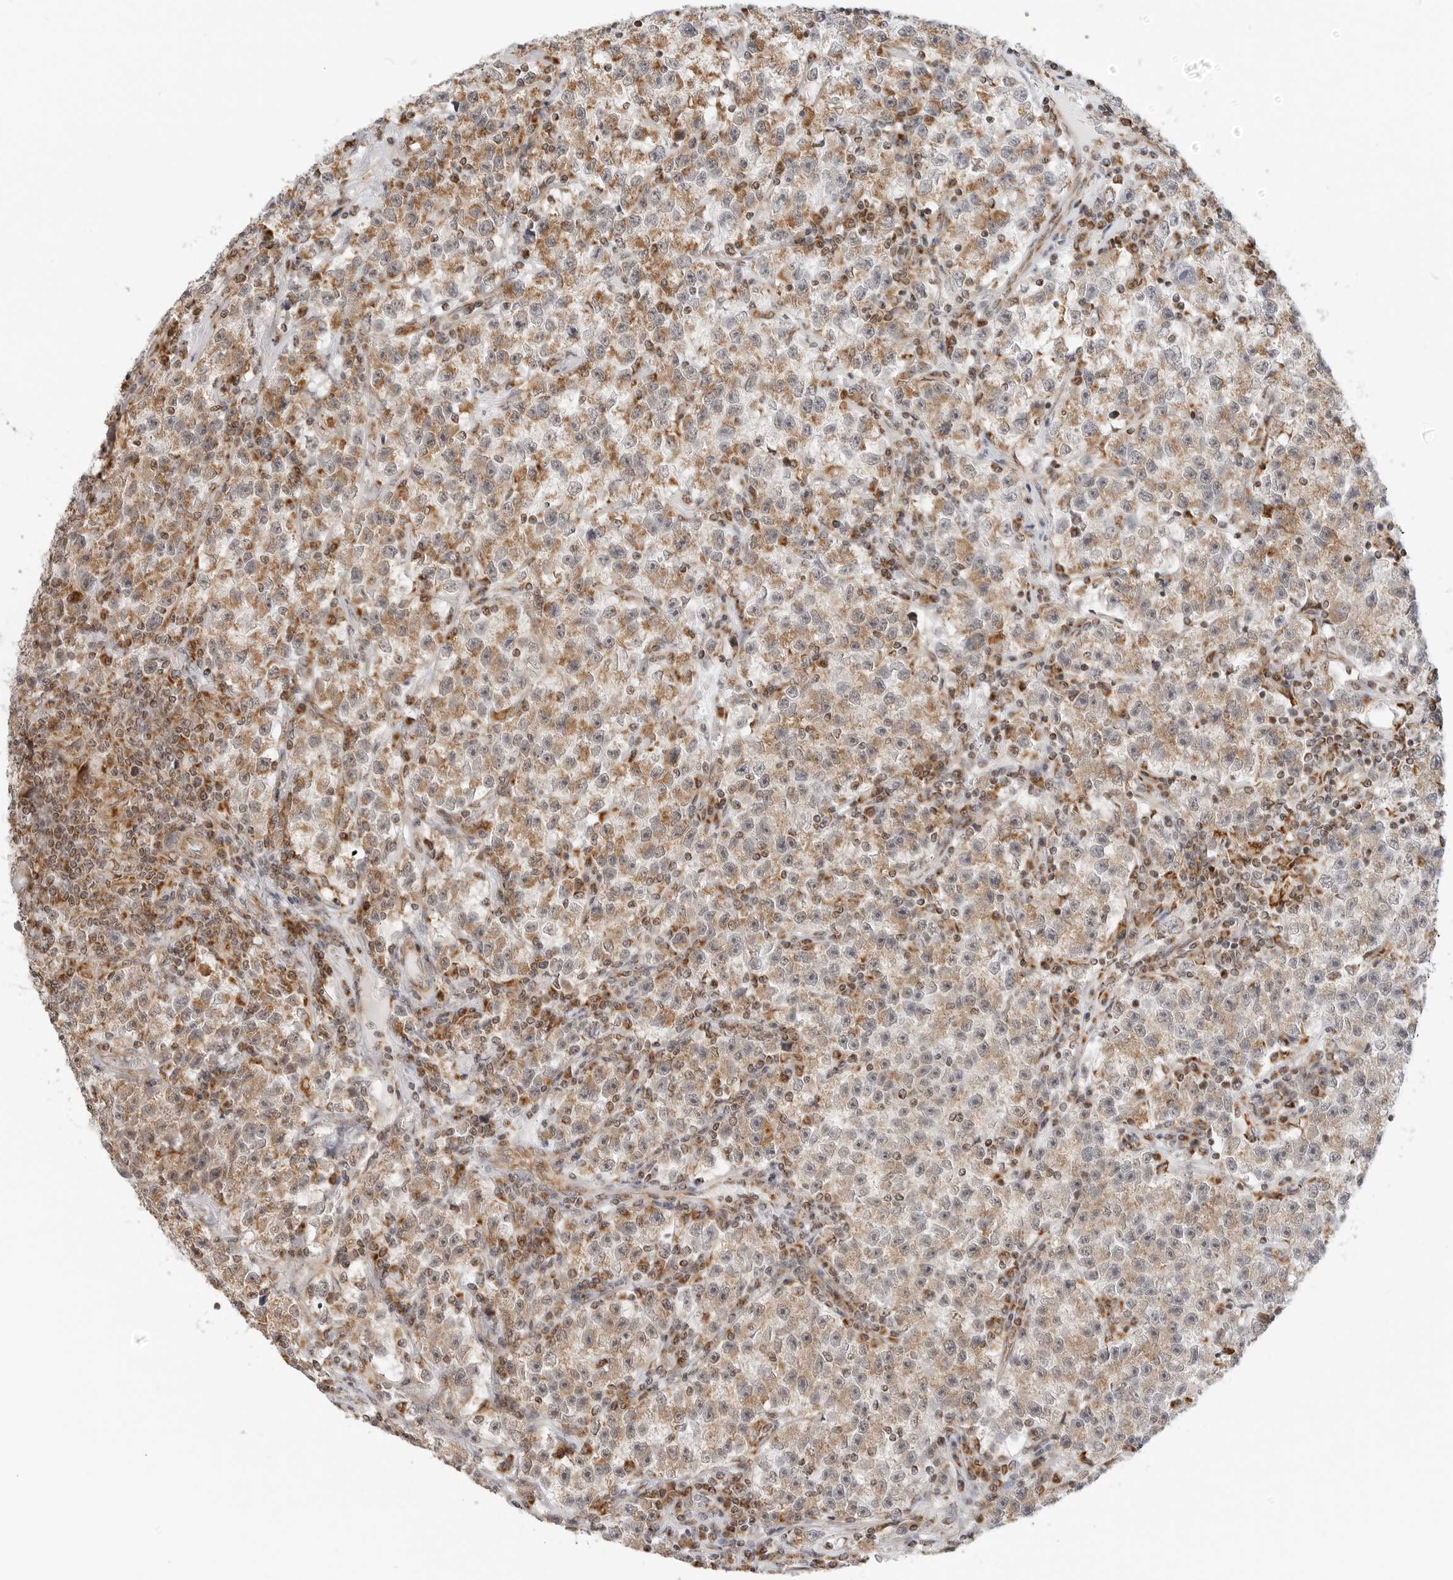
{"staining": {"intensity": "moderate", "quantity": ">75%", "location": "cytoplasmic/membranous"}, "tissue": "testis cancer", "cell_type": "Tumor cells", "image_type": "cancer", "snomed": [{"axis": "morphology", "description": "Seminoma, NOS"}, {"axis": "topography", "description": "Testis"}], "caption": "There is medium levels of moderate cytoplasmic/membranous staining in tumor cells of testis cancer (seminoma), as demonstrated by immunohistochemical staining (brown color).", "gene": "POLR3GL", "patient": {"sex": "male", "age": 22}}